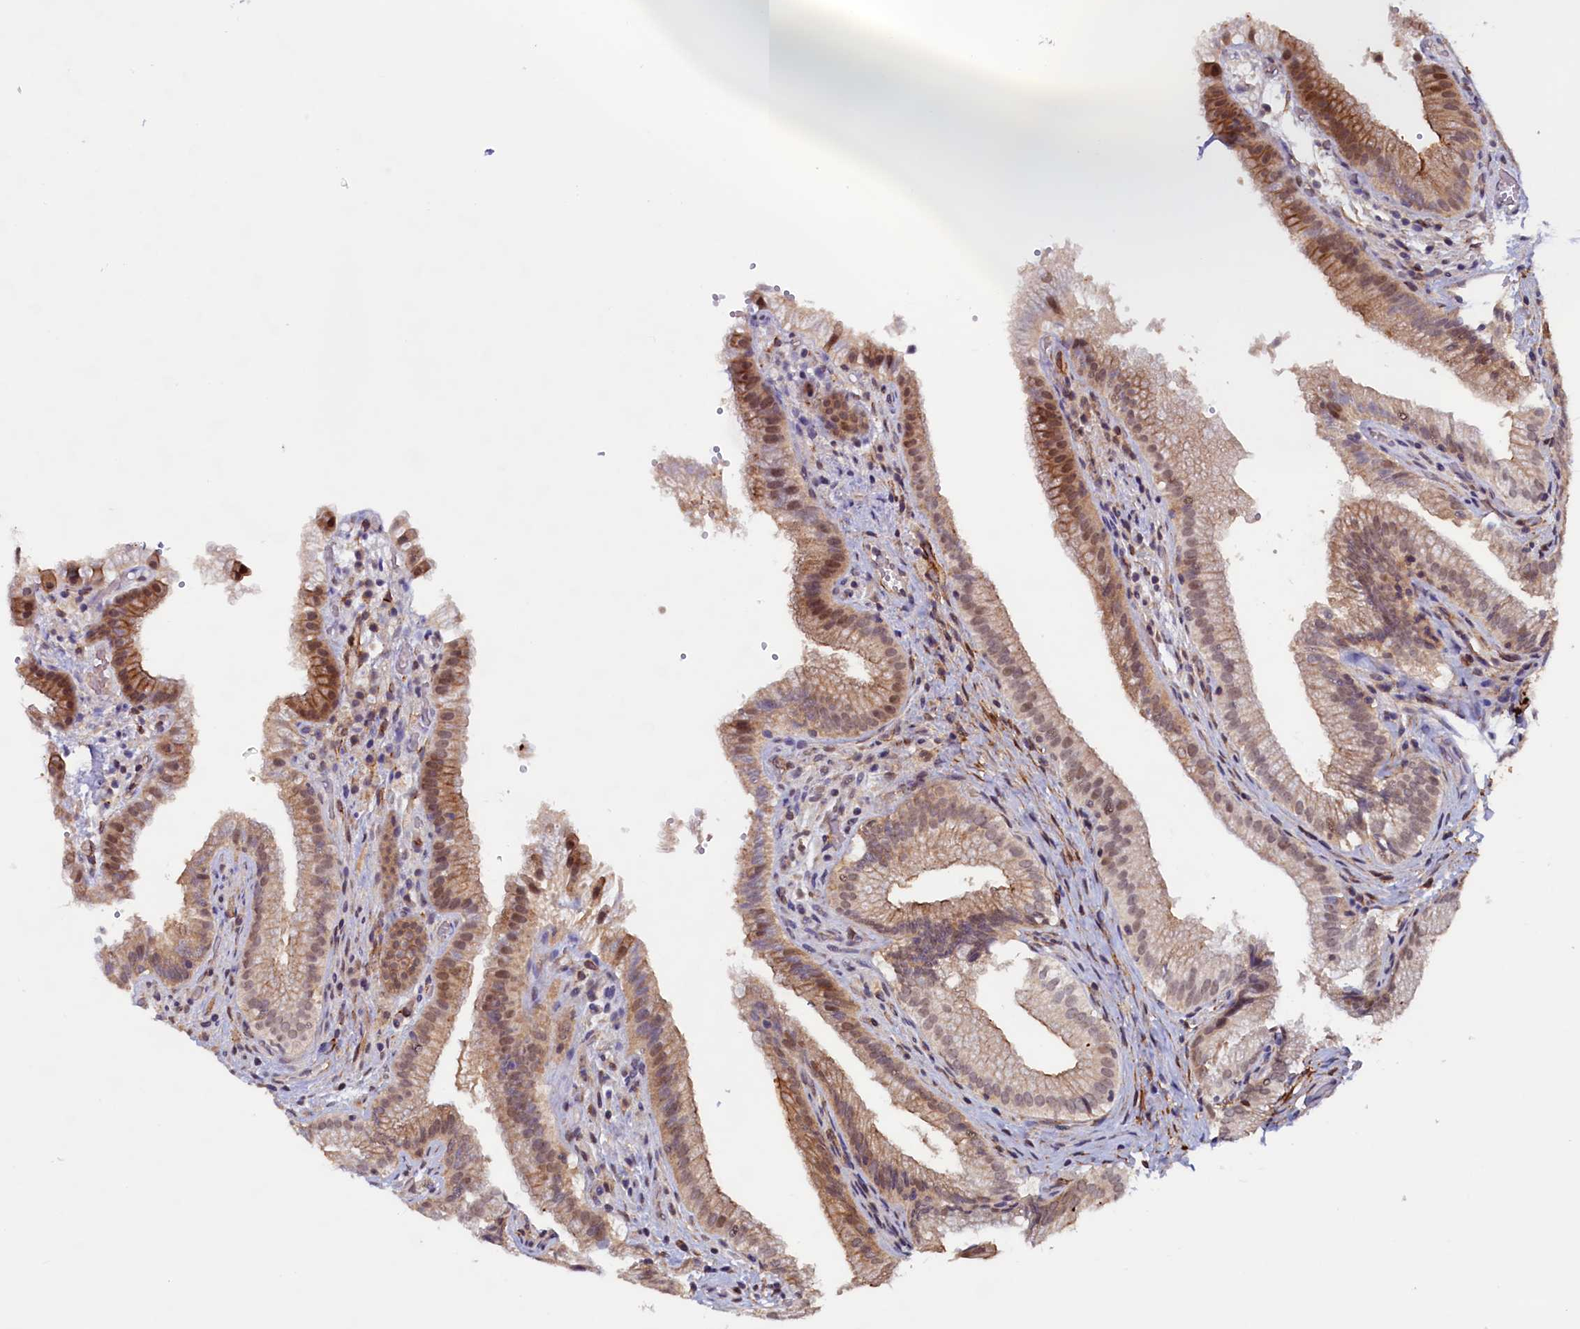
{"staining": {"intensity": "moderate", "quantity": "25%-75%", "location": "cytoplasmic/membranous,nuclear"}, "tissue": "gallbladder", "cell_type": "Glandular cells", "image_type": "normal", "snomed": [{"axis": "morphology", "description": "Normal tissue, NOS"}, {"axis": "topography", "description": "Gallbladder"}], "caption": "Immunohistochemistry (DAB (3,3'-diaminobenzidine)) staining of benign human gallbladder exhibits moderate cytoplasmic/membranous,nuclear protein staining in about 25%-75% of glandular cells. Nuclei are stained in blue.", "gene": "PACSIN3", "patient": {"sex": "female", "age": 30}}